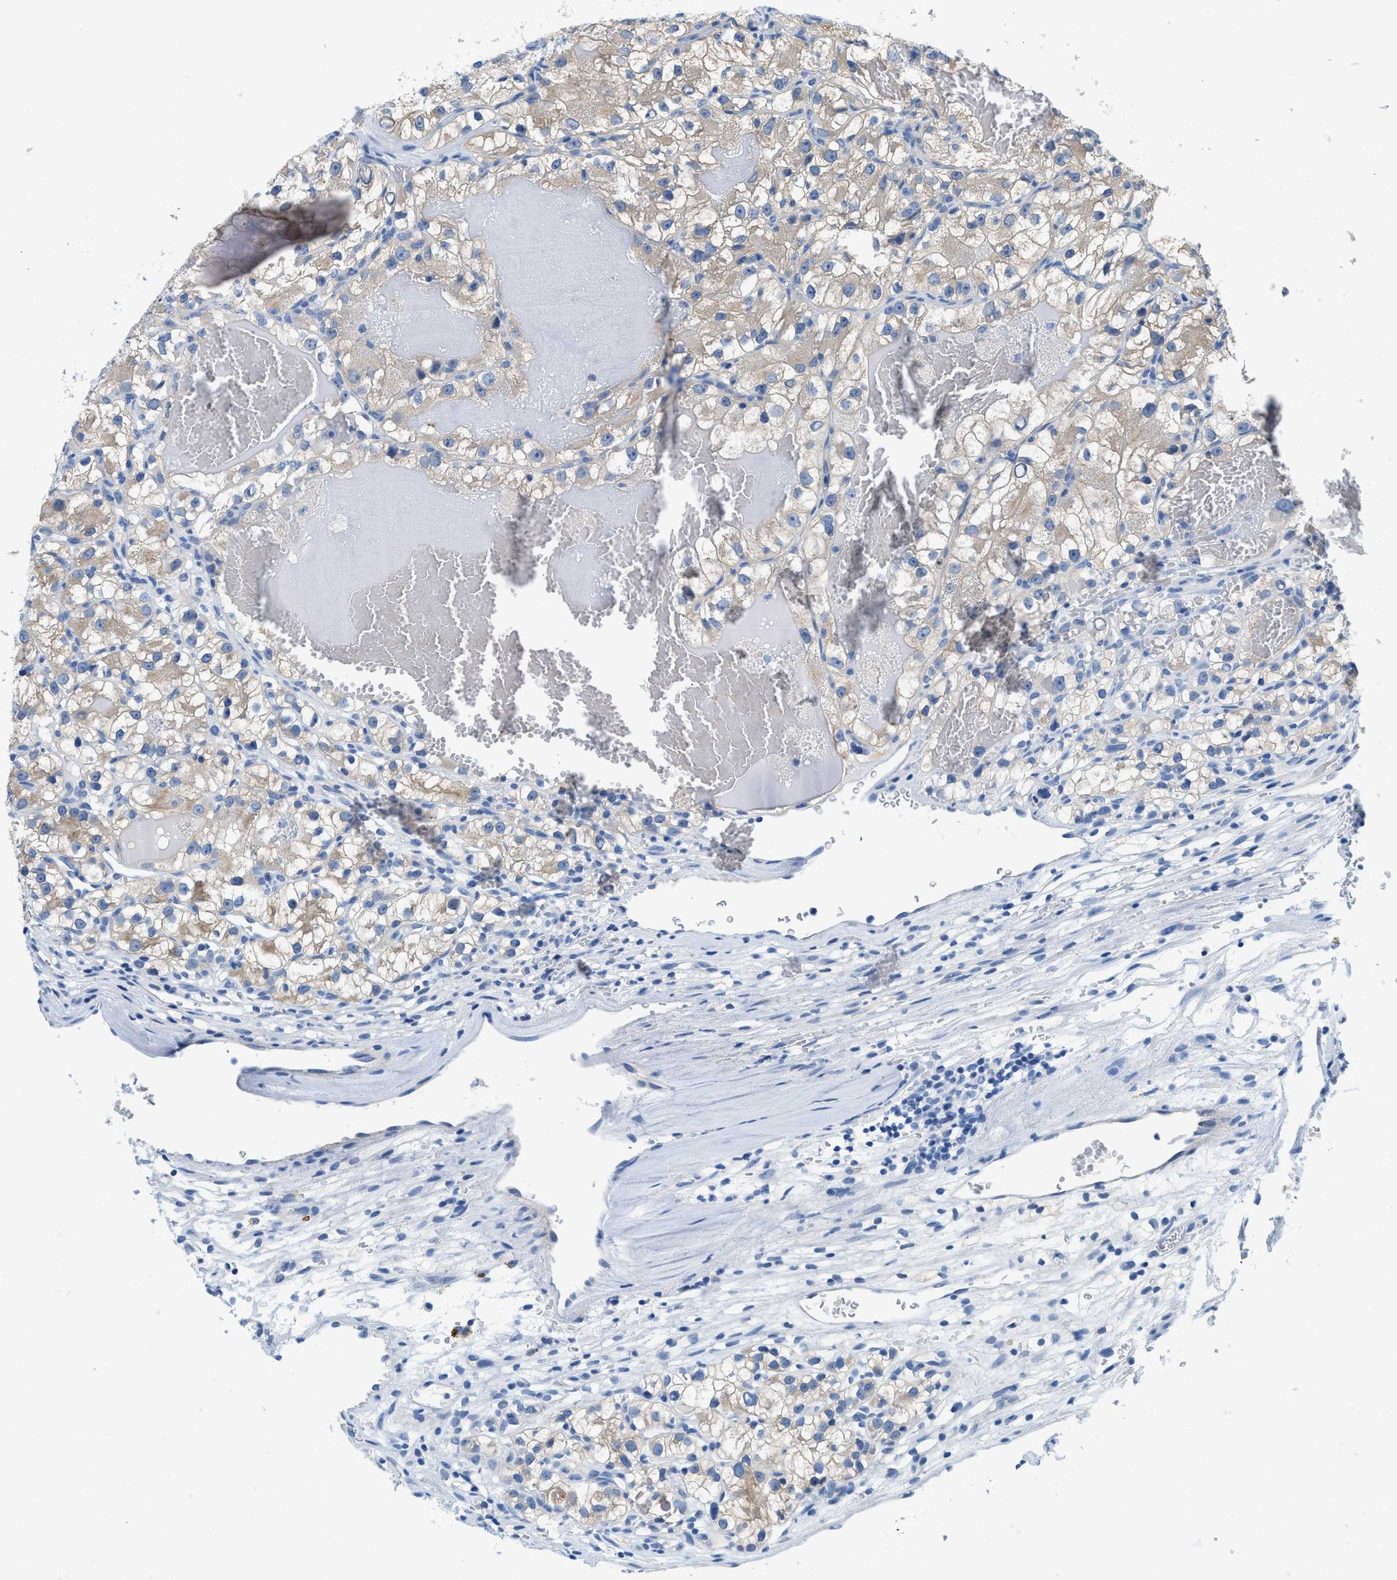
{"staining": {"intensity": "weak", "quantity": "25%-75%", "location": "cytoplasmic/membranous"}, "tissue": "renal cancer", "cell_type": "Tumor cells", "image_type": "cancer", "snomed": [{"axis": "morphology", "description": "Adenocarcinoma, NOS"}, {"axis": "topography", "description": "Kidney"}], "caption": "Immunohistochemistry (IHC) histopathology image of renal adenocarcinoma stained for a protein (brown), which displays low levels of weak cytoplasmic/membranous expression in approximately 25%-75% of tumor cells.", "gene": "BPGM", "patient": {"sex": "female", "age": 57}}